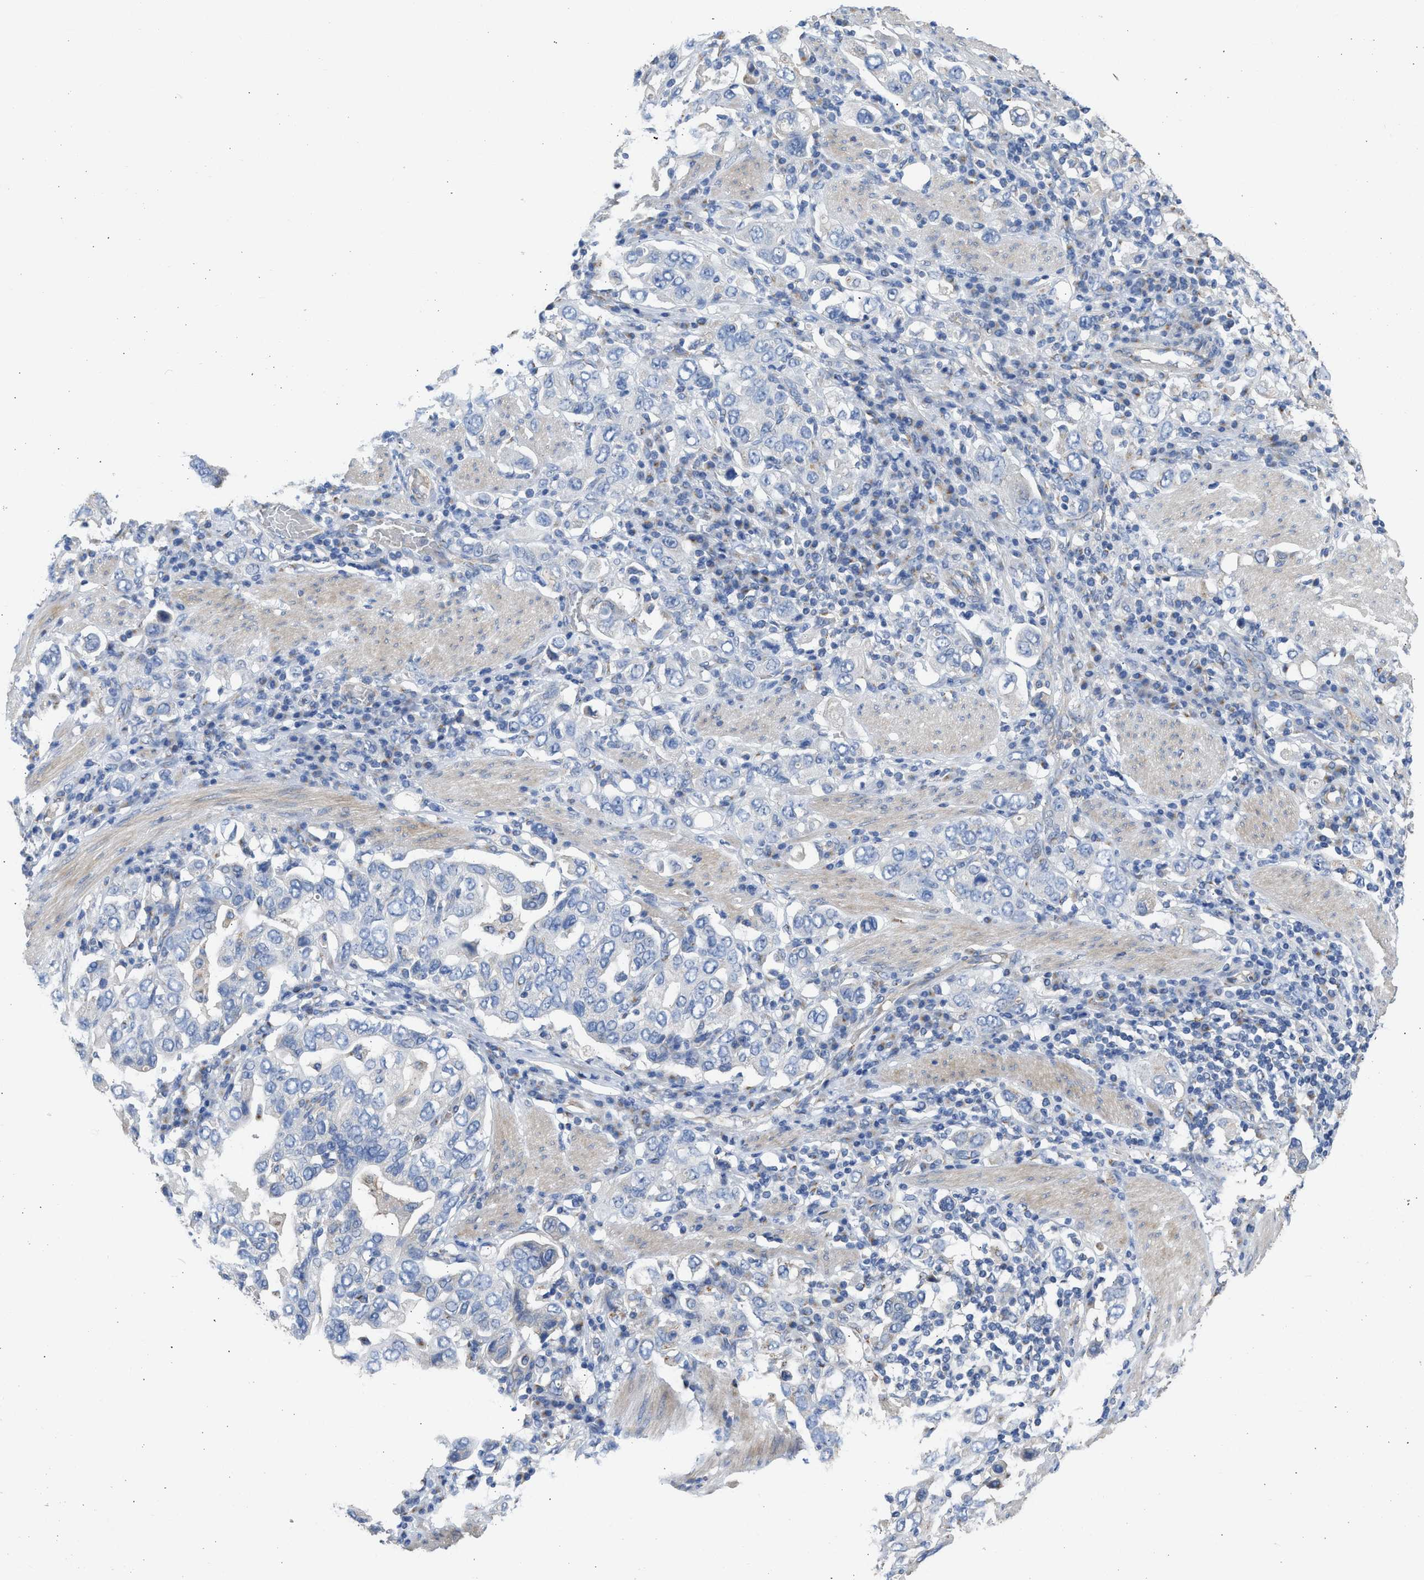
{"staining": {"intensity": "negative", "quantity": "none", "location": "none"}, "tissue": "stomach cancer", "cell_type": "Tumor cells", "image_type": "cancer", "snomed": [{"axis": "morphology", "description": "Adenocarcinoma, NOS"}, {"axis": "topography", "description": "Stomach, upper"}], "caption": "There is no significant staining in tumor cells of adenocarcinoma (stomach).", "gene": "IPO8", "patient": {"sex": "male", "age": 62}}